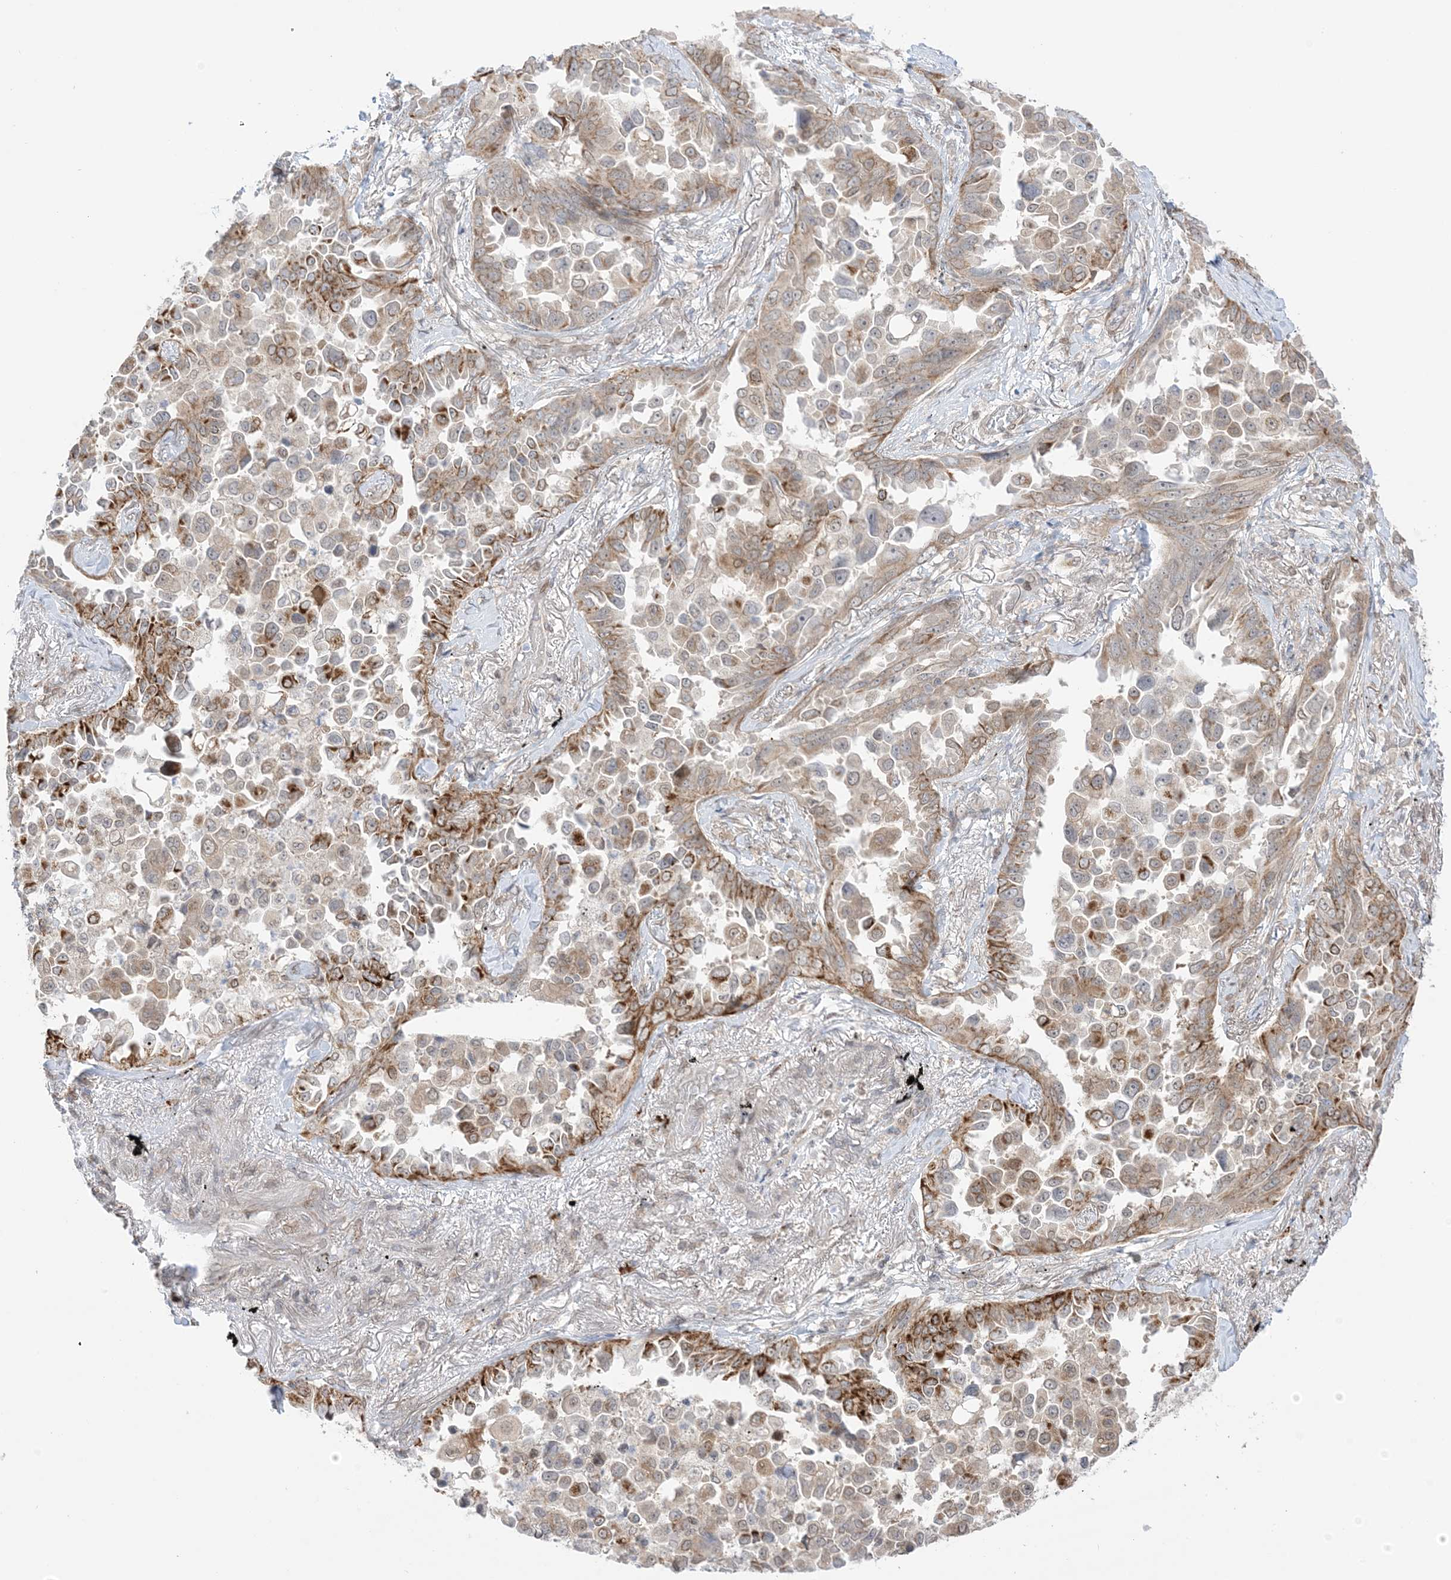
{"staining": {"intensity": "strong", "quantity": "25%-75%", "location": "cytoplasmic/membranous,nuclear"}, "tissue": "lung cancer", "cell_type": "Tumor cells", "image_type": "cancer", "snomed": [{"axis": "morphology", "description": "Adenocarcinoma, NOS"}, {"axis": "topography", "description": "Lung"}], "caption": "A micrograph of adenocarcinoma (lung) stained for a protein exhibits strong cytoplasmic/membranous and nuclear brown staining in tumor cells.", "gene": "UBE2E2", "patient": {"sex": "female", "age": 67}}